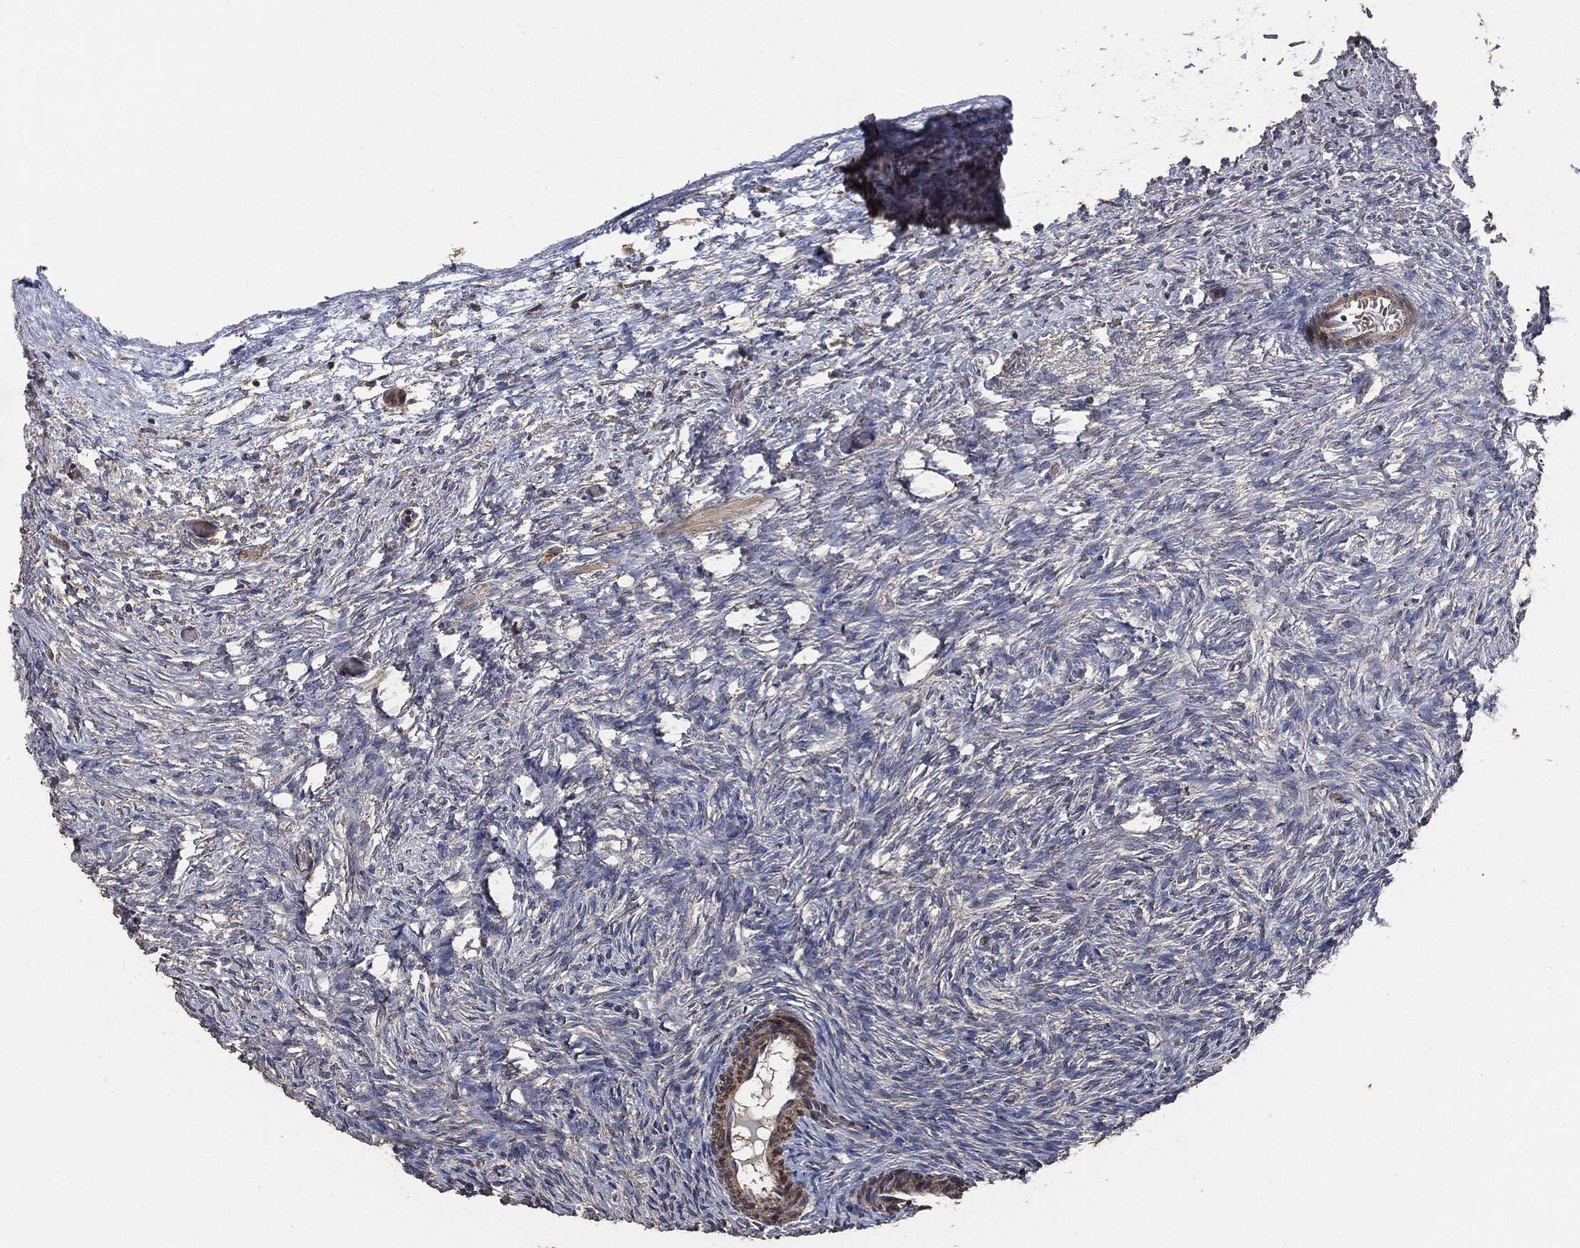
{"staining": {"intensity": "strong", "quantity": "25%-75%", "location": "cytoplasmic/membranous"}, "tissue": "ovary", "cell_type": "Follicle cells", "image_type": "normal", "snomed": [{"axis": "morphology", "description": "Normal tissue, NOS"}, {"axis": "topography", "description": "Ovary"}], "caption": "Immunohistochemical staining of normal human ovary shows high levels of strong cytoplasmic/membranous staining in approximately 25%-75% of follicle cells.", "gene": "STK3", "patient": {"sex": "female", "age": 39}}